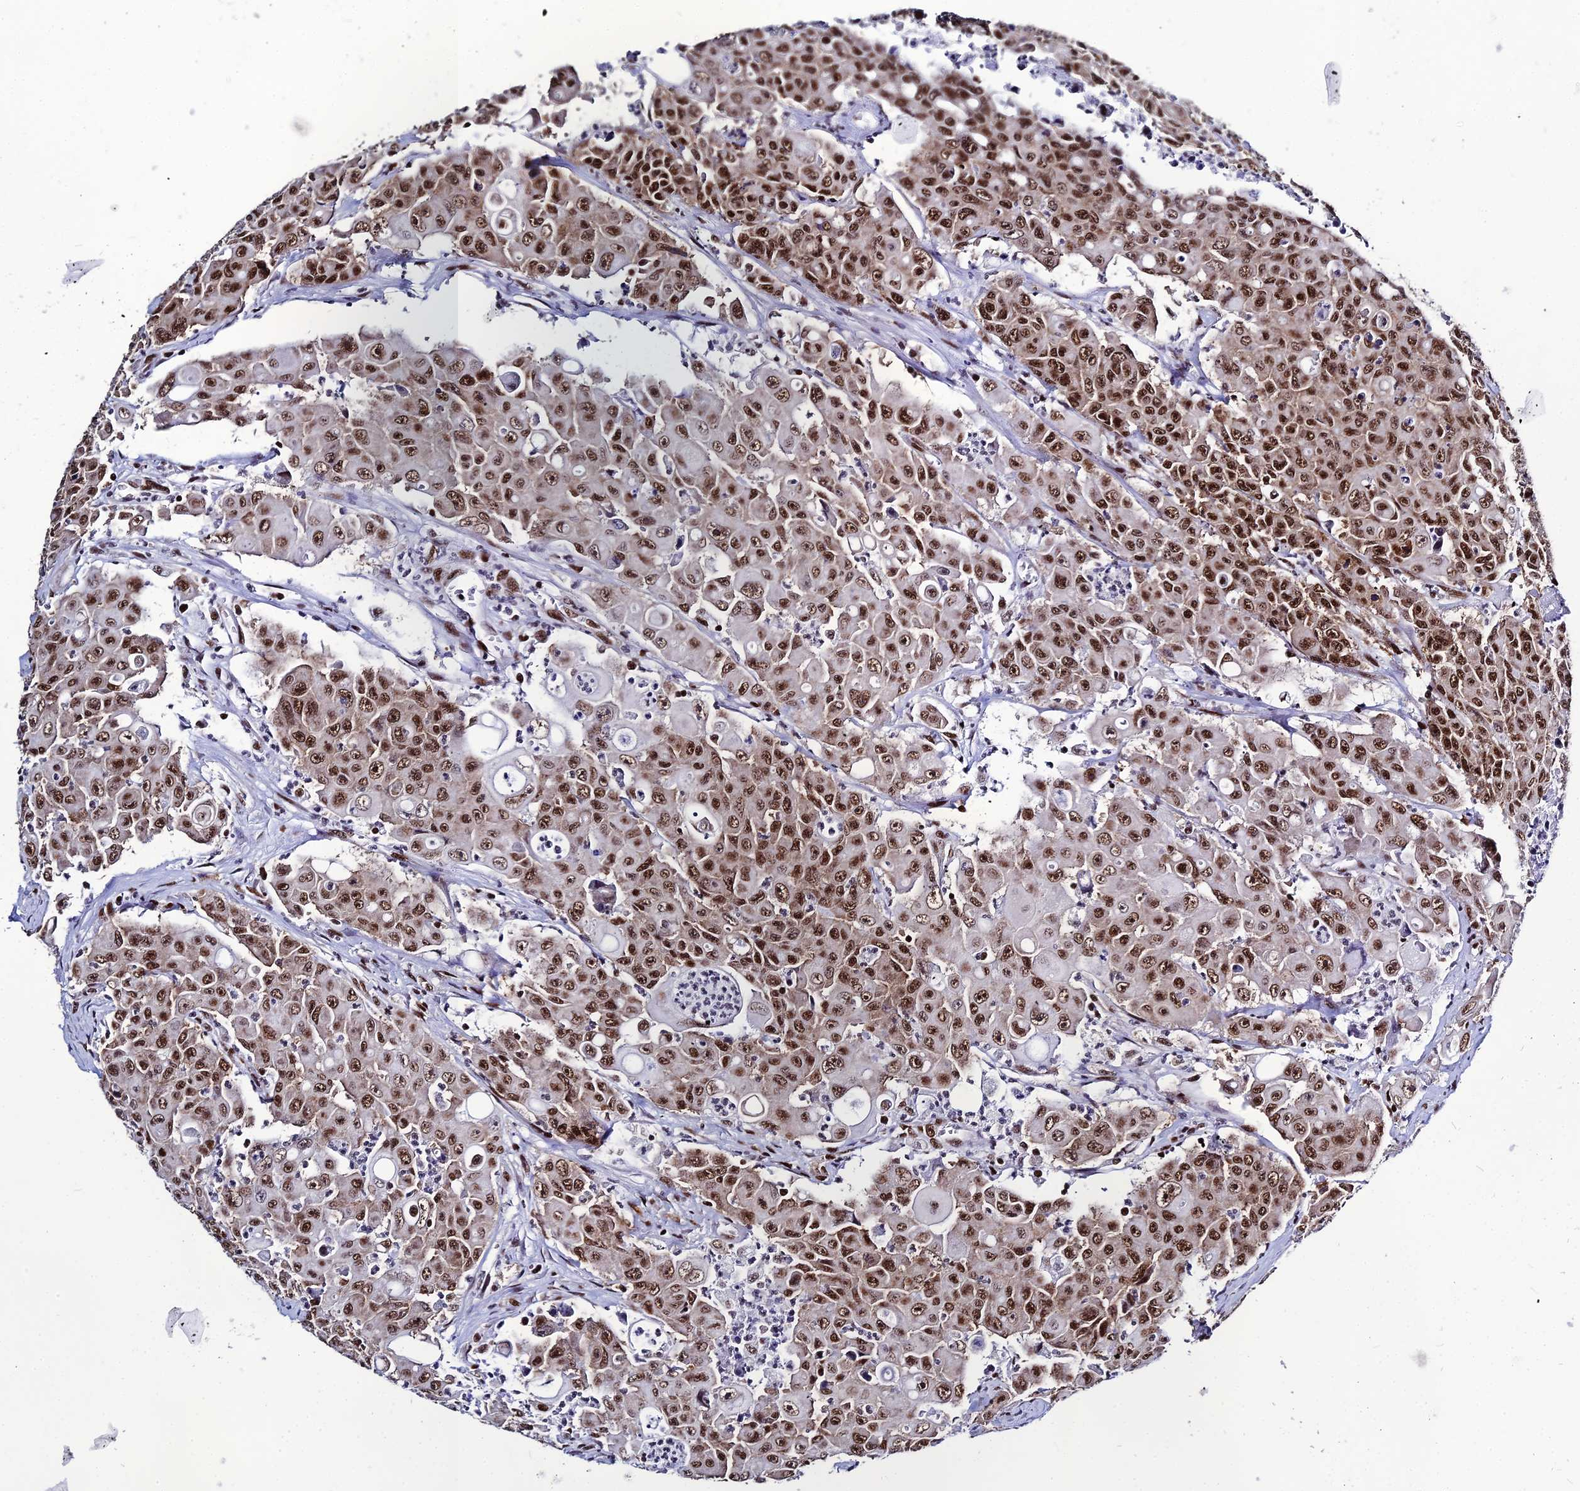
{"staining": {"intensity": "strong", "quantity": ">75%", "location": "nuclear"}, "tissue": "colorectal cancer", "cell_type": "Tumor cells", "image_type": "cancer", "snomed": [{"axis": "morphology", "description": "Adenocarcinoma, NOS"}, {"axis": "topography", "description": "Colon"}], "caption": "Immunohistochemistry of colorectal cancer exhibits high levels of strong nuclear expression in approximately >75% of tumor cells.", "gene": "HNRNPH1", "patient": {"sex": "male", "age": 51}}